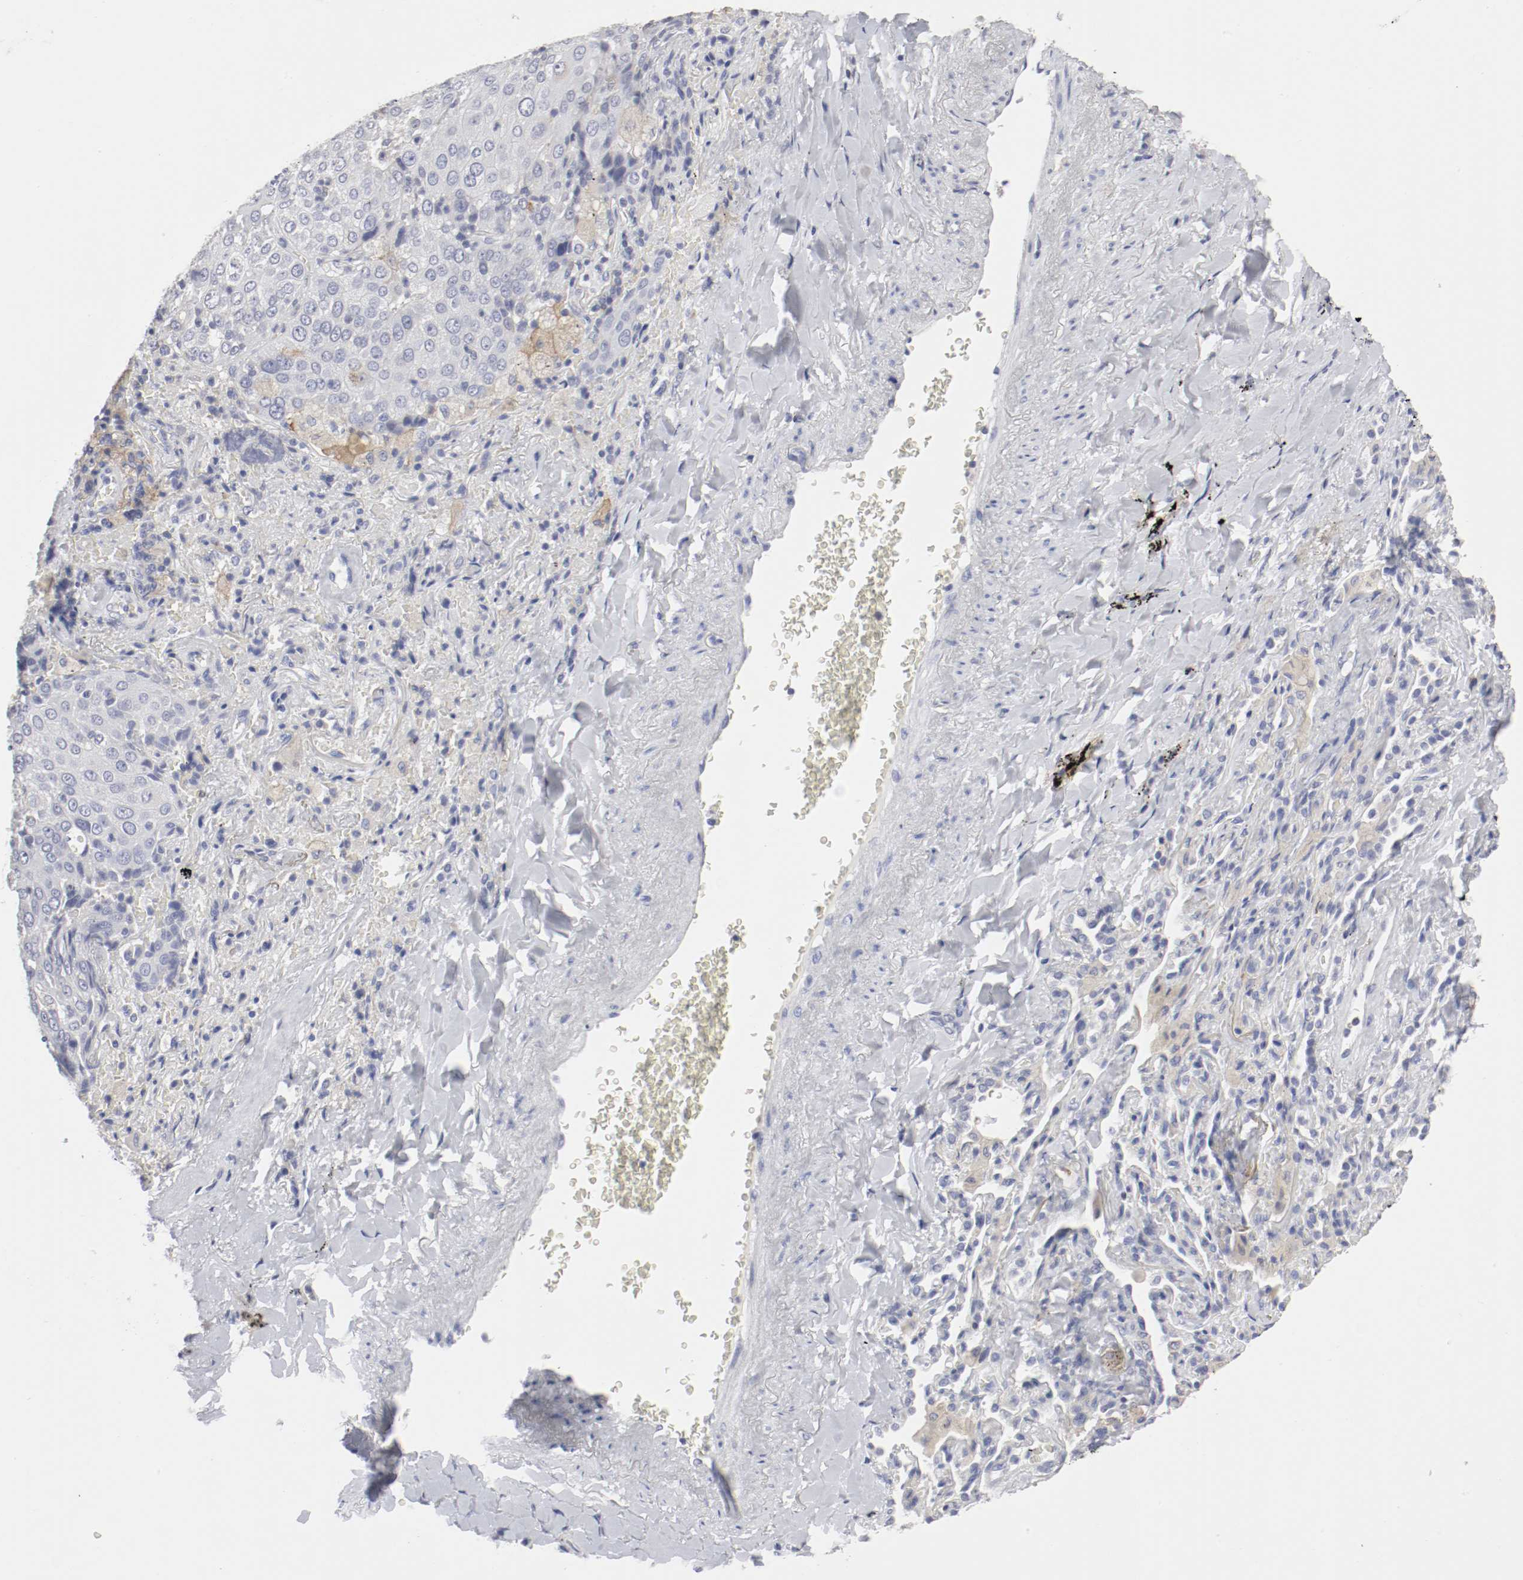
{"staining": {"intensity": "moderate", "quantity": "<25%", "location": "cytoplasmic/membranous"}, "tissue": "lung cancer", "cell_type": "Tumor cells", "image_type": "cancer", "snomed": [{"axis": "morphology", "description": "Squamous cell carcinoma, NOS"}, {"axis": "topography", "description": "Lung"}], "caption": "A high-resolution micrograph shows immunohistochemistry (IHC) staining of lung cancer (squamous cell carcinoma), which exhibits moderate cytoplasmic/membranous positivity in about <25% of tumor cells.", "gene": "ITGAX", "patient": {"sex": "male", "age": 54}}